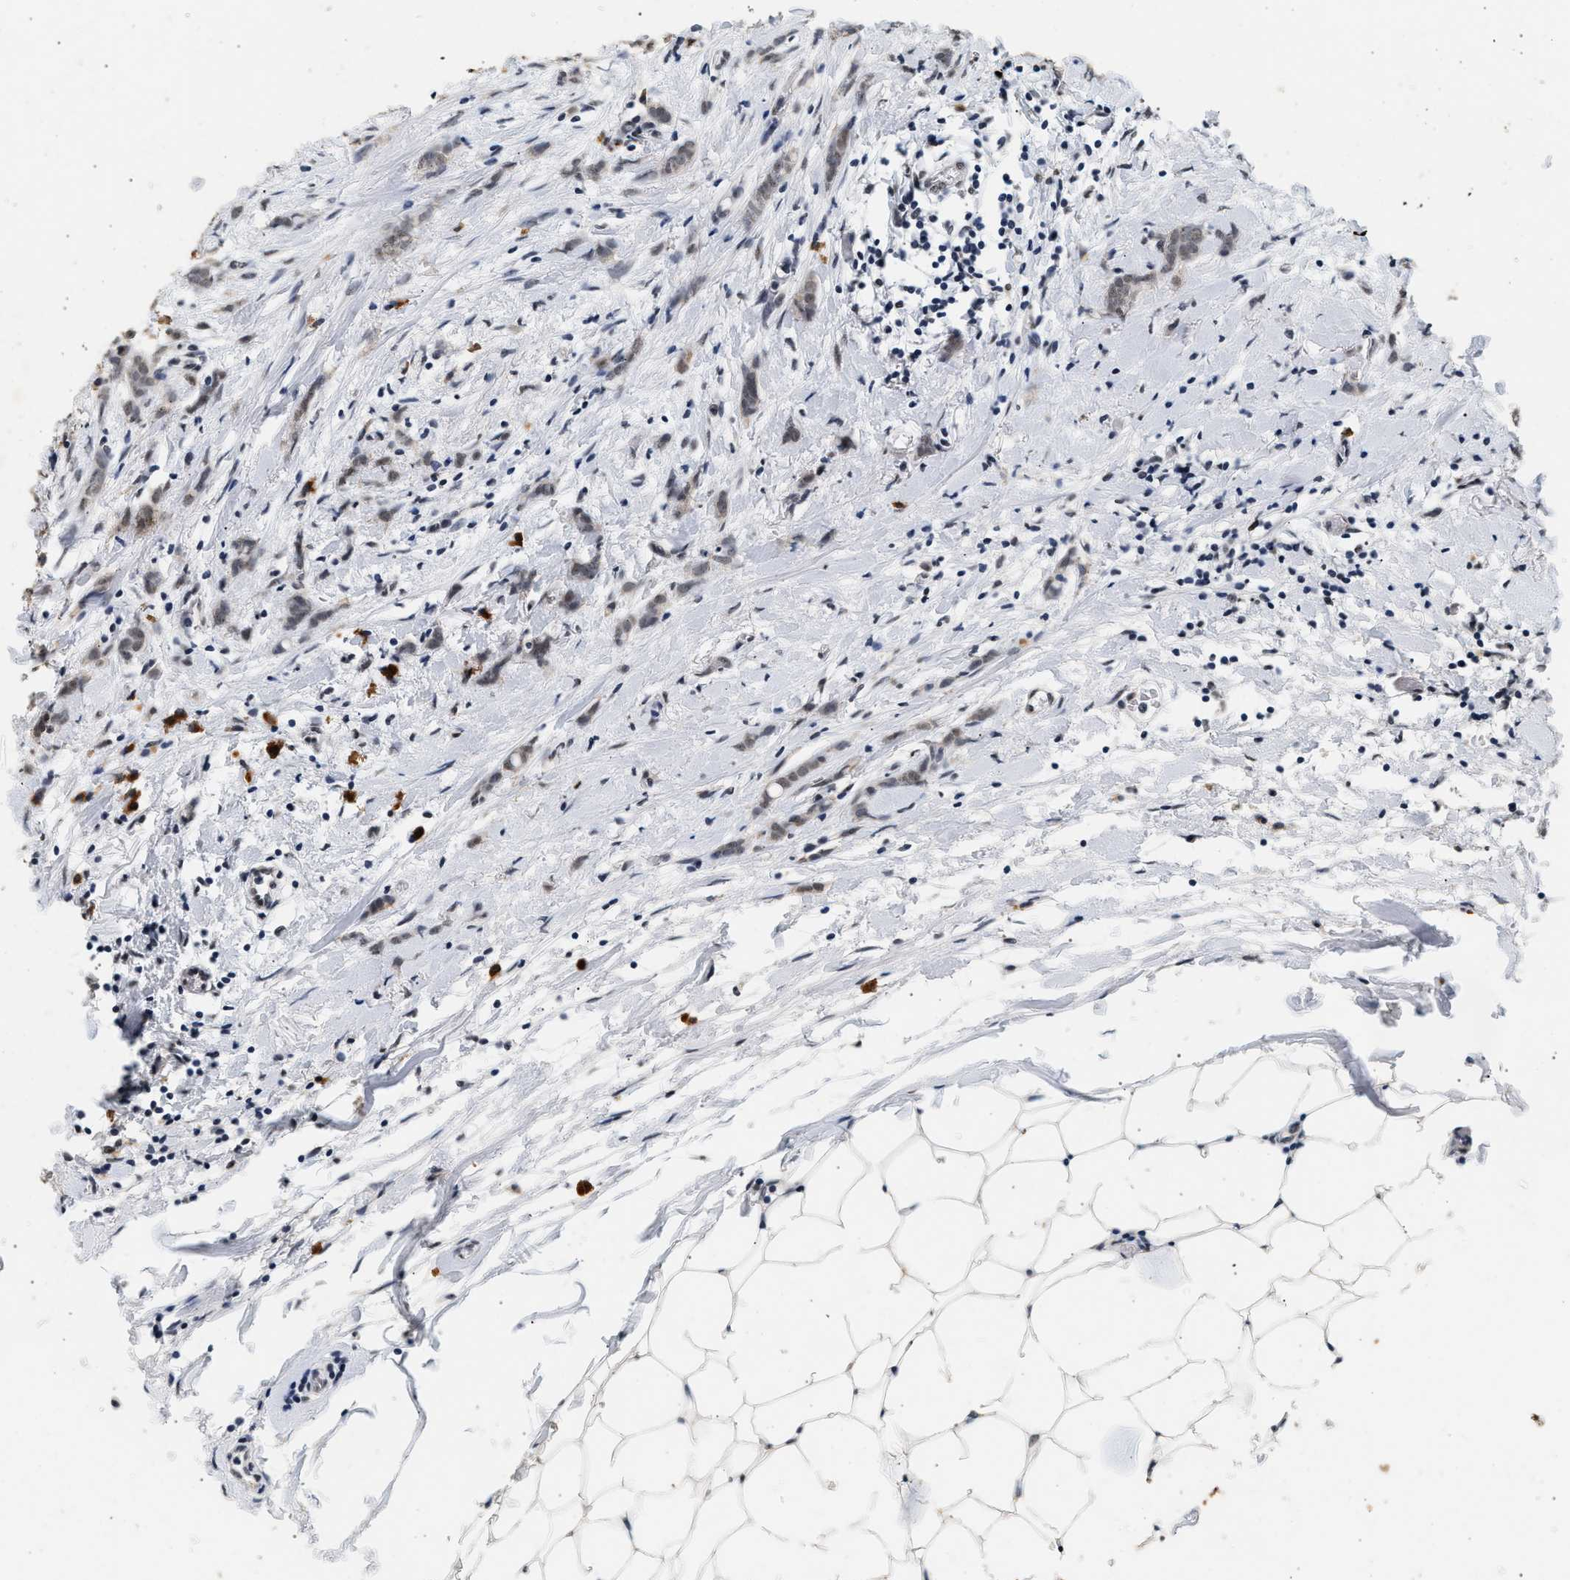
{"staining": {"intensity": "negative", "quantity": "none", "location": "none"}, "tissue": "breast cancer", "cell_type": "Tumor cells", "image_type": "cancer", "snomed": [{"axis": "morphology", "description": "Lobular carcinoma, in situ"}, {"axis": "morphology", "description": "Lobular carcinoma"}, {"axis": "topography", "description": "Breast"}], "caption": "Tumor cells show no significant staining in breast lobular carcinoma.", "gene": "THOC1", "patient": {"sex": "female", "age": 41}}